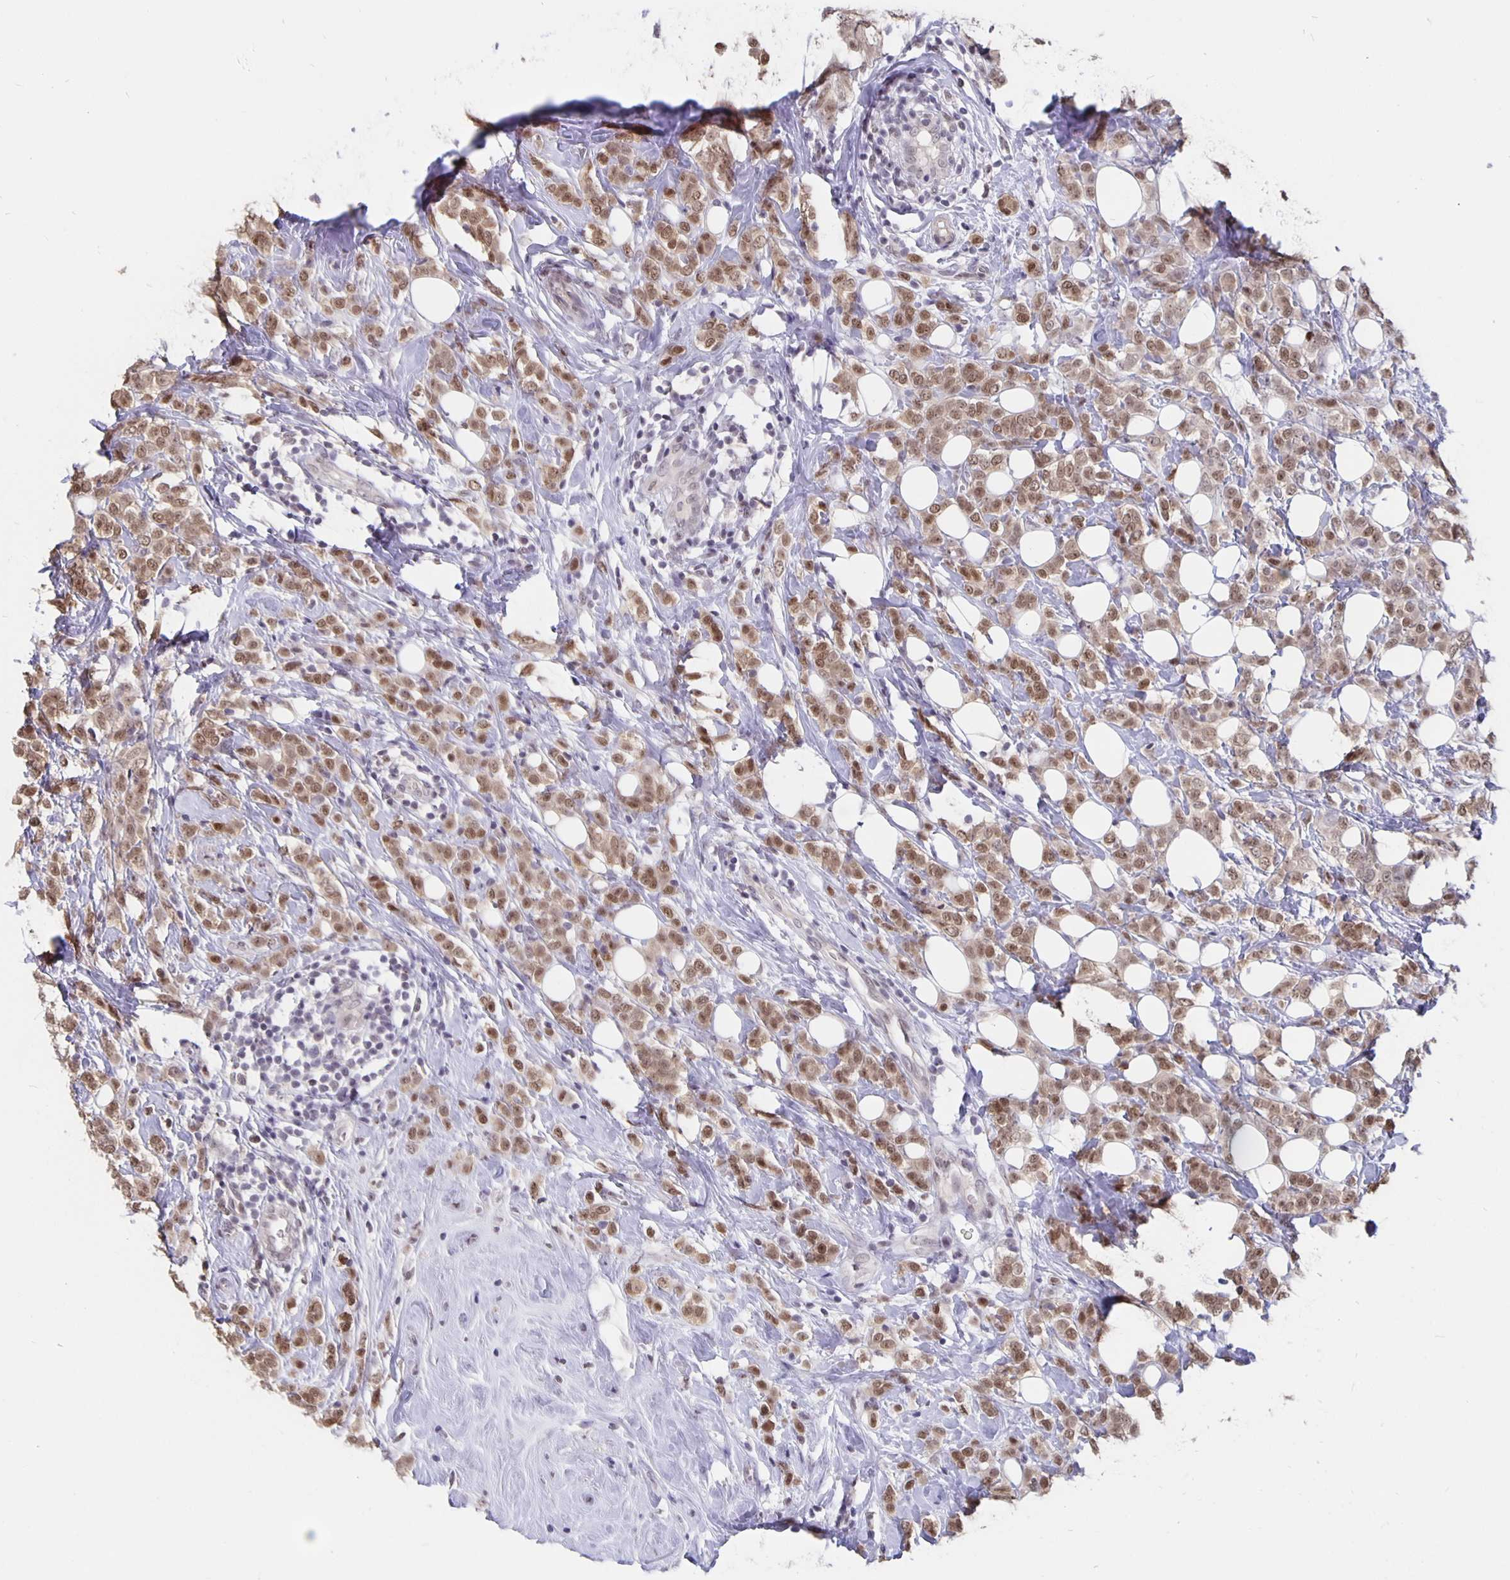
{"staining": {"intensity": "weak", "quantity": ">75%", "location": "cytoplasmic/membranous,nuclear"}, "tissue": "breast cancer", "cell_type": "Tumor cells", "image_type": "cancer", "snomed": [{"axis": "morphology", "description": "Lobular carcinoma"}, {"axis": "topography", "description": "Breast"}], "caption": "Breast lobular carcinoma was stained to show a protein in brown. There is low levels of weak cytoplasmic/membranous and nuclear positivity in about >75% of tumor cells.", "gene": "ZNF691", "patient": {"sex": "female", "age": 49}}